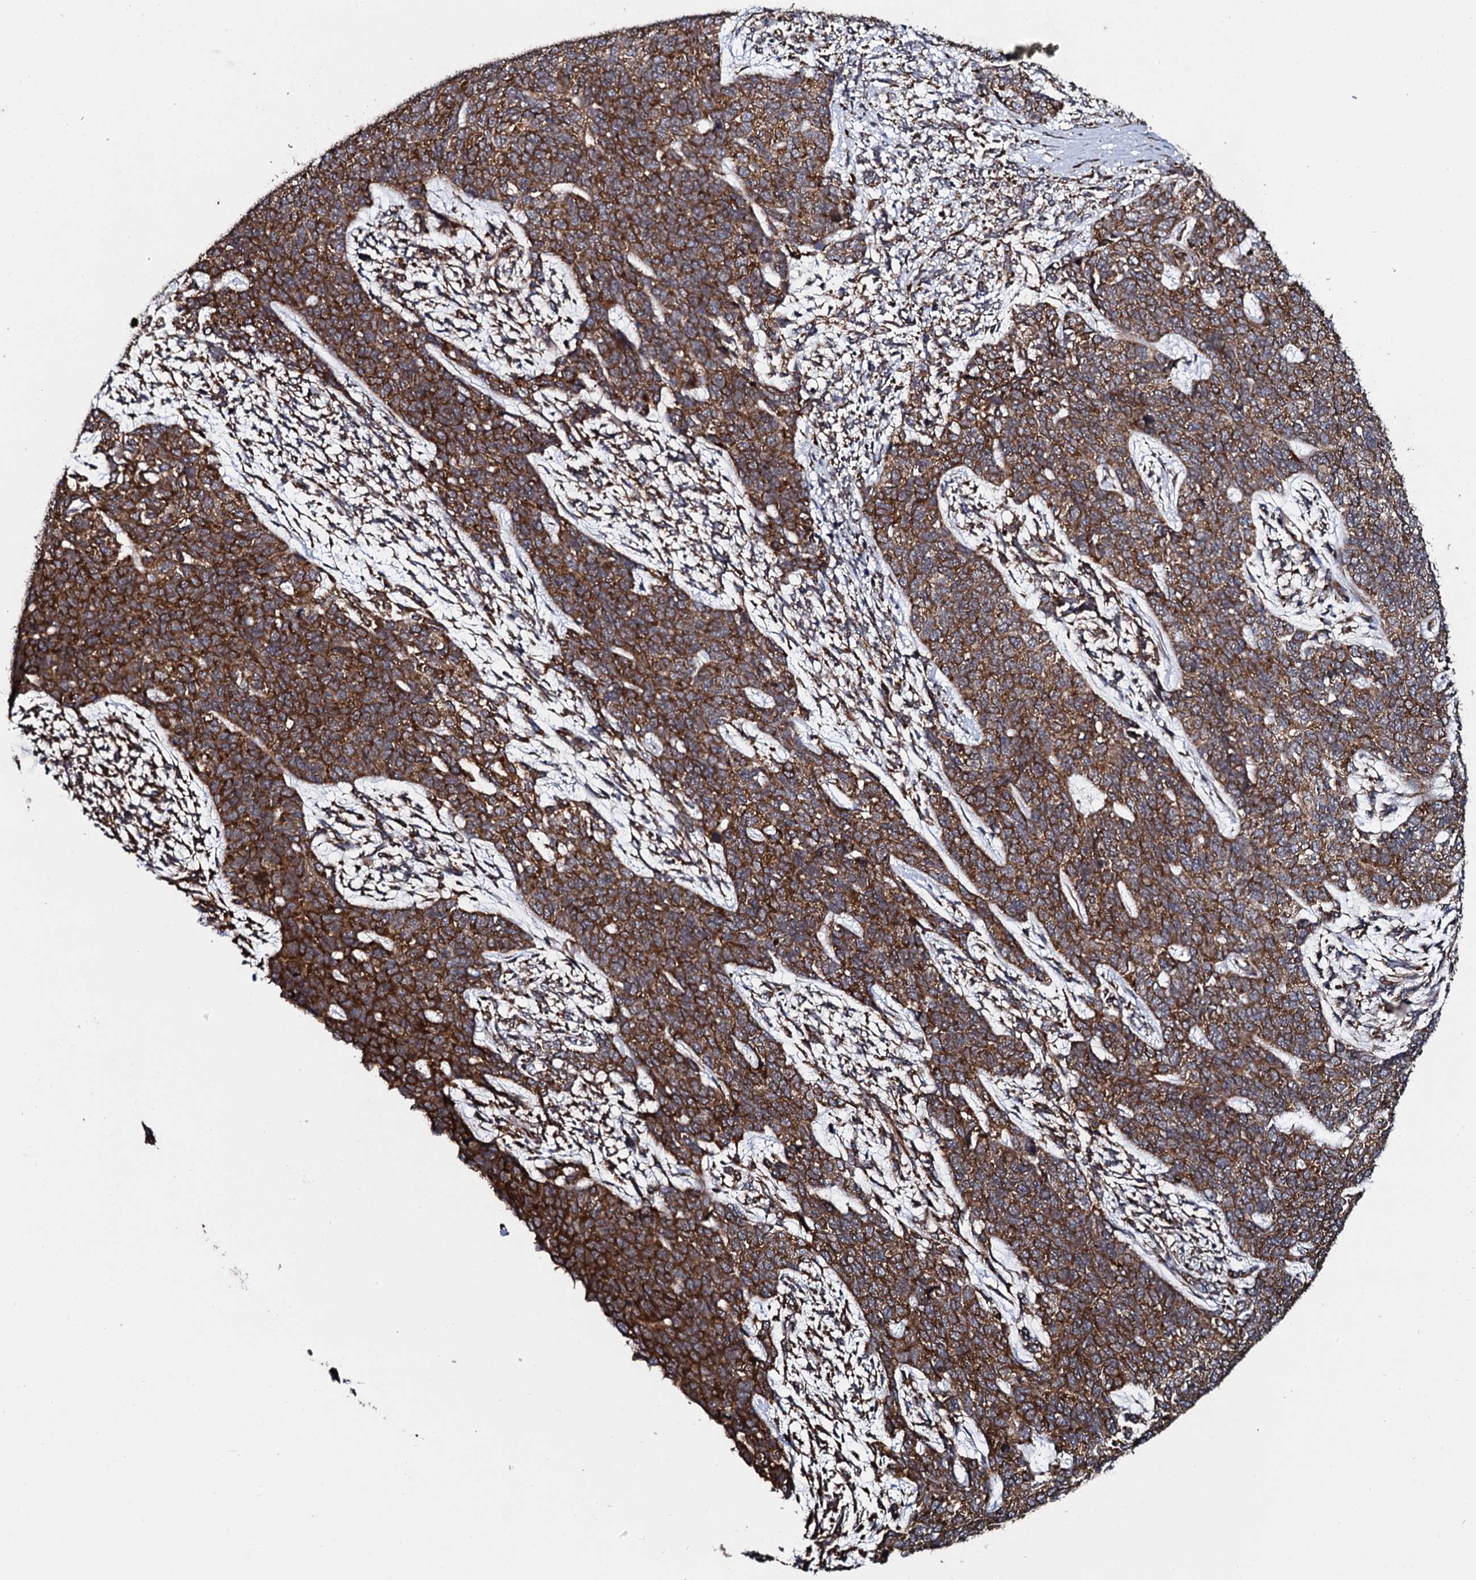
{"staining": {"intensity": "strong", "quantity": ">75%", "location": "cytoplasmic/membranous"}, "tissue": "cervical cancer", "cell_type": "Tumor cells", "image_type": "cancer", "snomed": [{"axis": "morphology", "description": "Squamous cell carcinoma, NOS"}, {"axis": "topography", "description": "Cervix"}], "caption": "Tumor cells display high levels of strong cytoplasmic/membranous expression in about >75% of cells in cervical cancer (squamous cell carcinoma).", "gene": "SPTY2D1", "patient": {"sex": "female", "age": 63}}